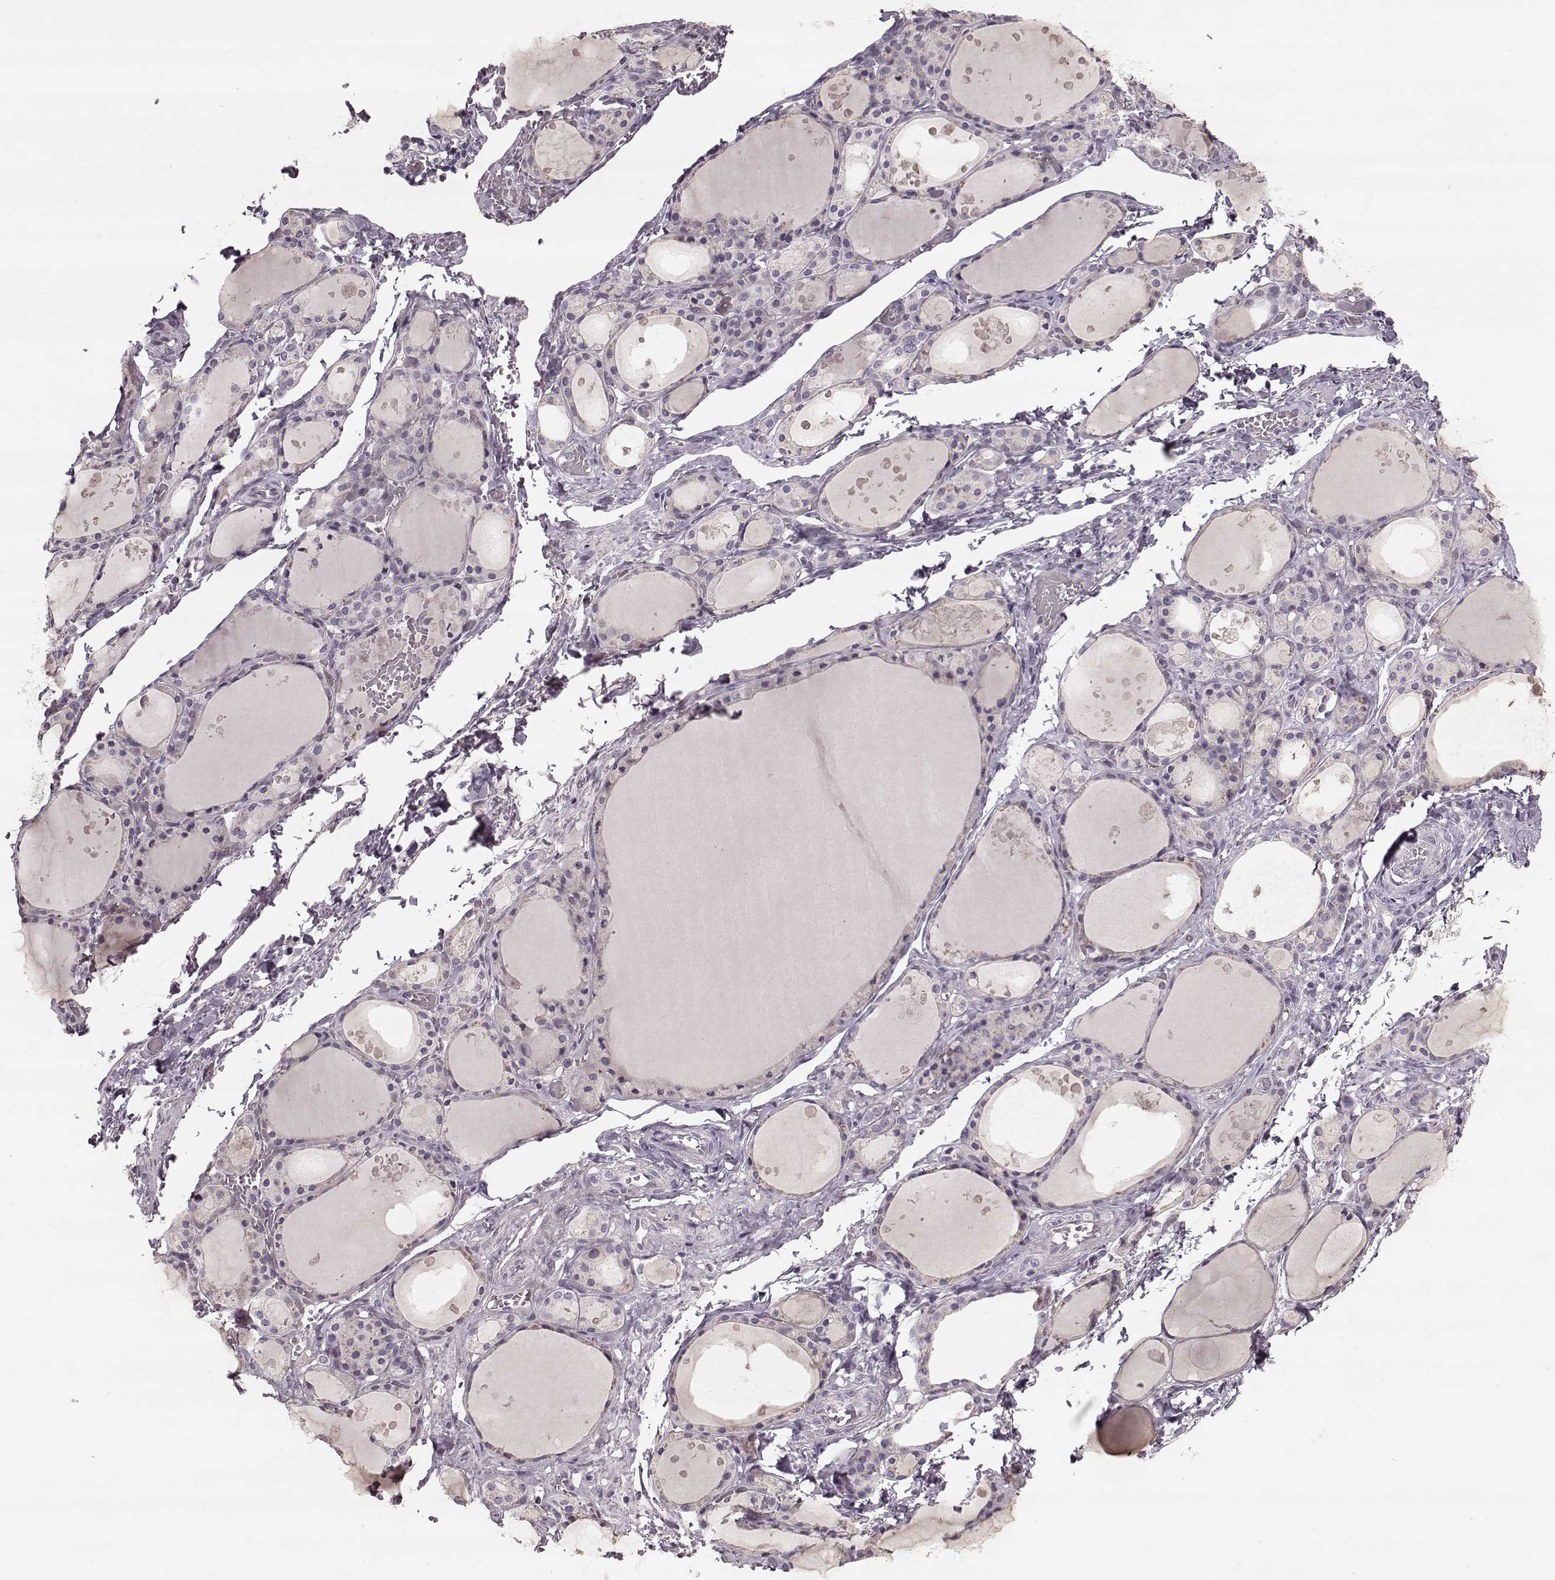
{"staining": {"intensity": "negative", "quantity": "none", "location": "none"}, "tissue": "thyroid gland", "cell_type": "Glandular cells", "image_type": "normal", "snomed": [{"axis": "morphology", "description": "Normal tissue, NOS"}, {"axis": "topography", "description": "Thyroid gland"}], "caption": "Human thyroid gland stained for a protein using immunohistochemistry displays no staining in glandular cells.", "gene": "MAP6D1", "patient": {"sex": "male", "age": 68}}